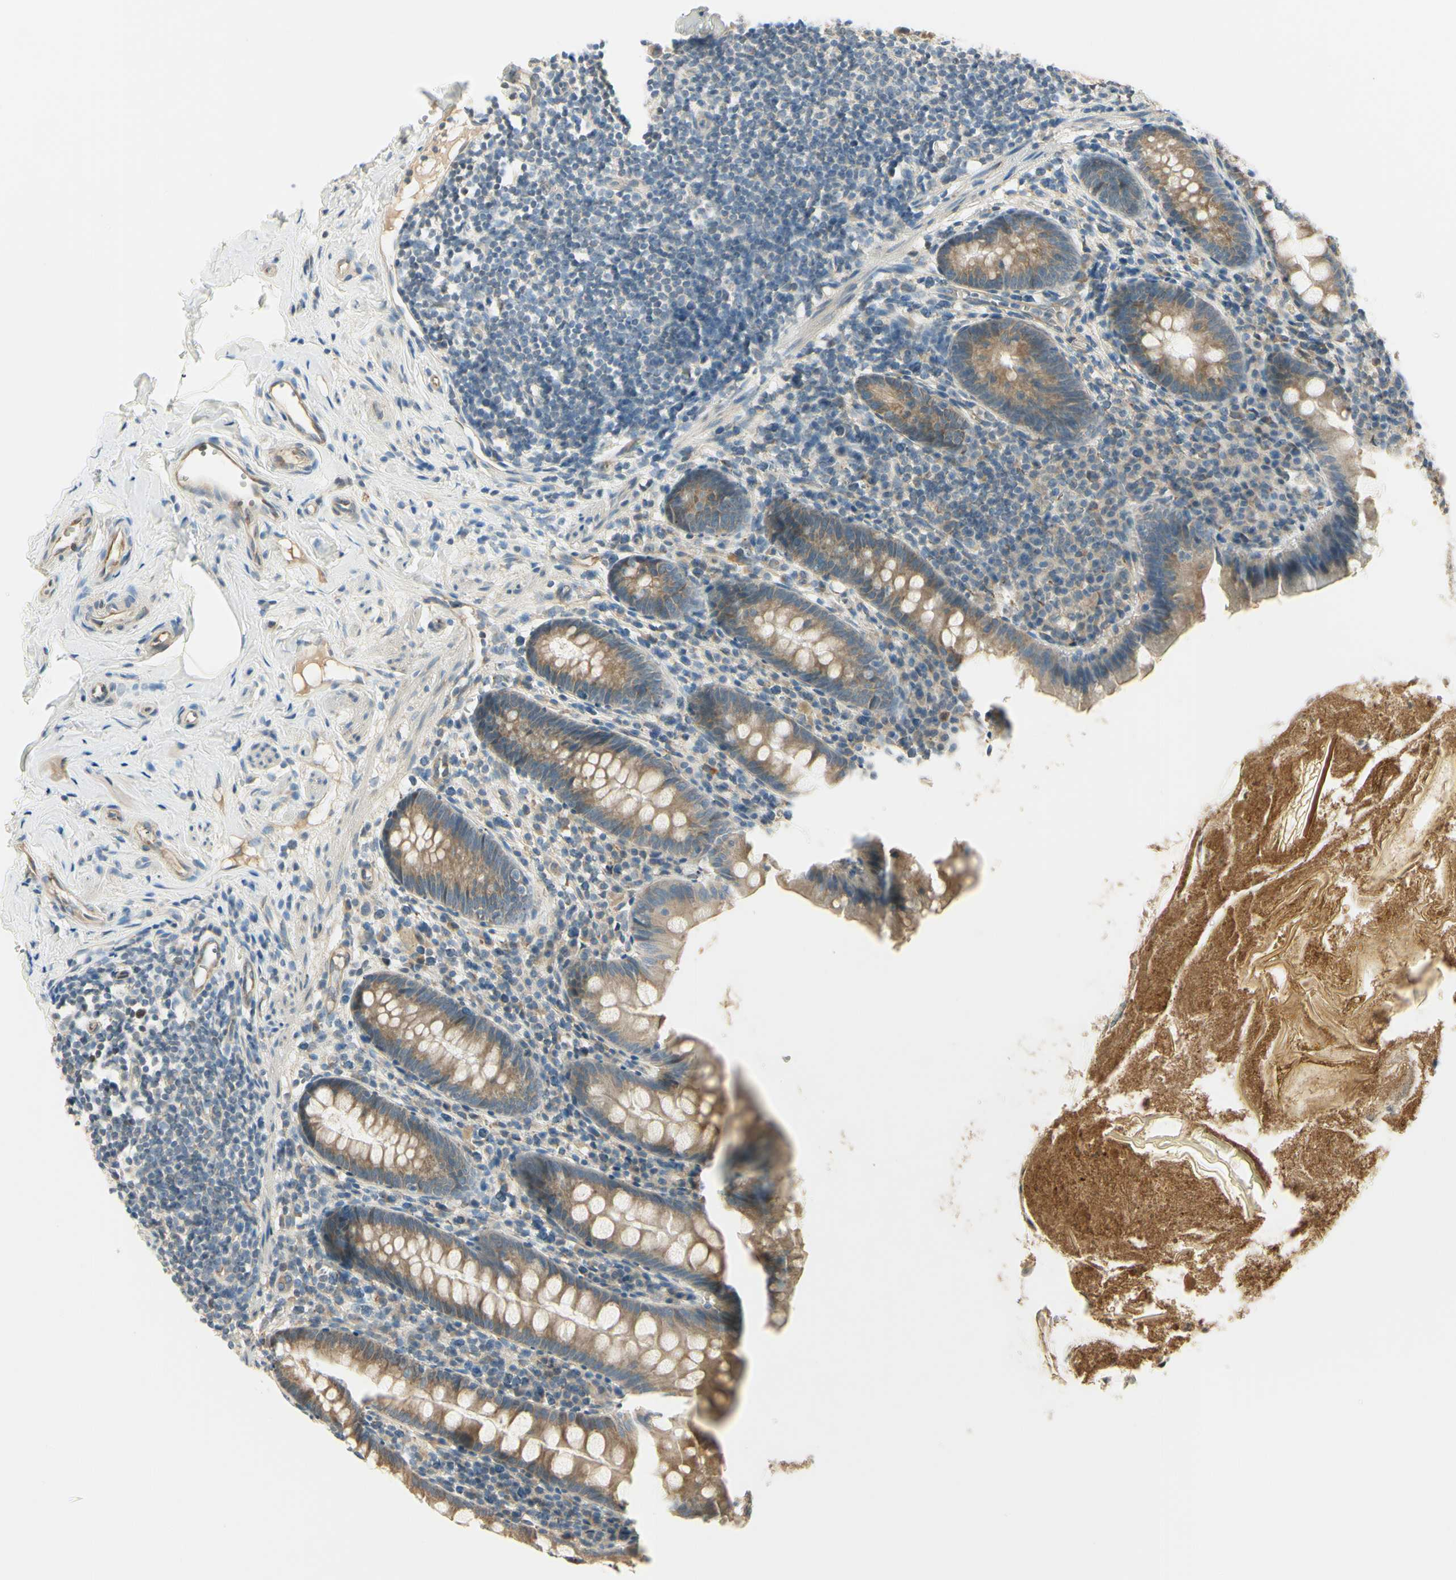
{"staining": {"intensity": "moderate", "quantity": ">75%", "location": "cytoplasmic/membranous"}, "tissue": "appendix", "cell_type": "Glandular cells", "image_type": "normal", "snomed": [{"axis": "morphology", "description": "Normal tissue, NOS"}, {"axis": "topography", "description": "Appendix"}], "caption": "Brown immunohistochemical staining in unremarkable human appendix demonstrates moderate cytoplasmic/membranous staining in approximately >75% of glandular cells. The staining was performed using DAB (3,3'-diaminobenzidine), with brown indicating positive protein expression. Nuclei are stained blue with hematoxylin.", "gene": "IGDCC4", "patient": {"sex": "male", "age": 52}}